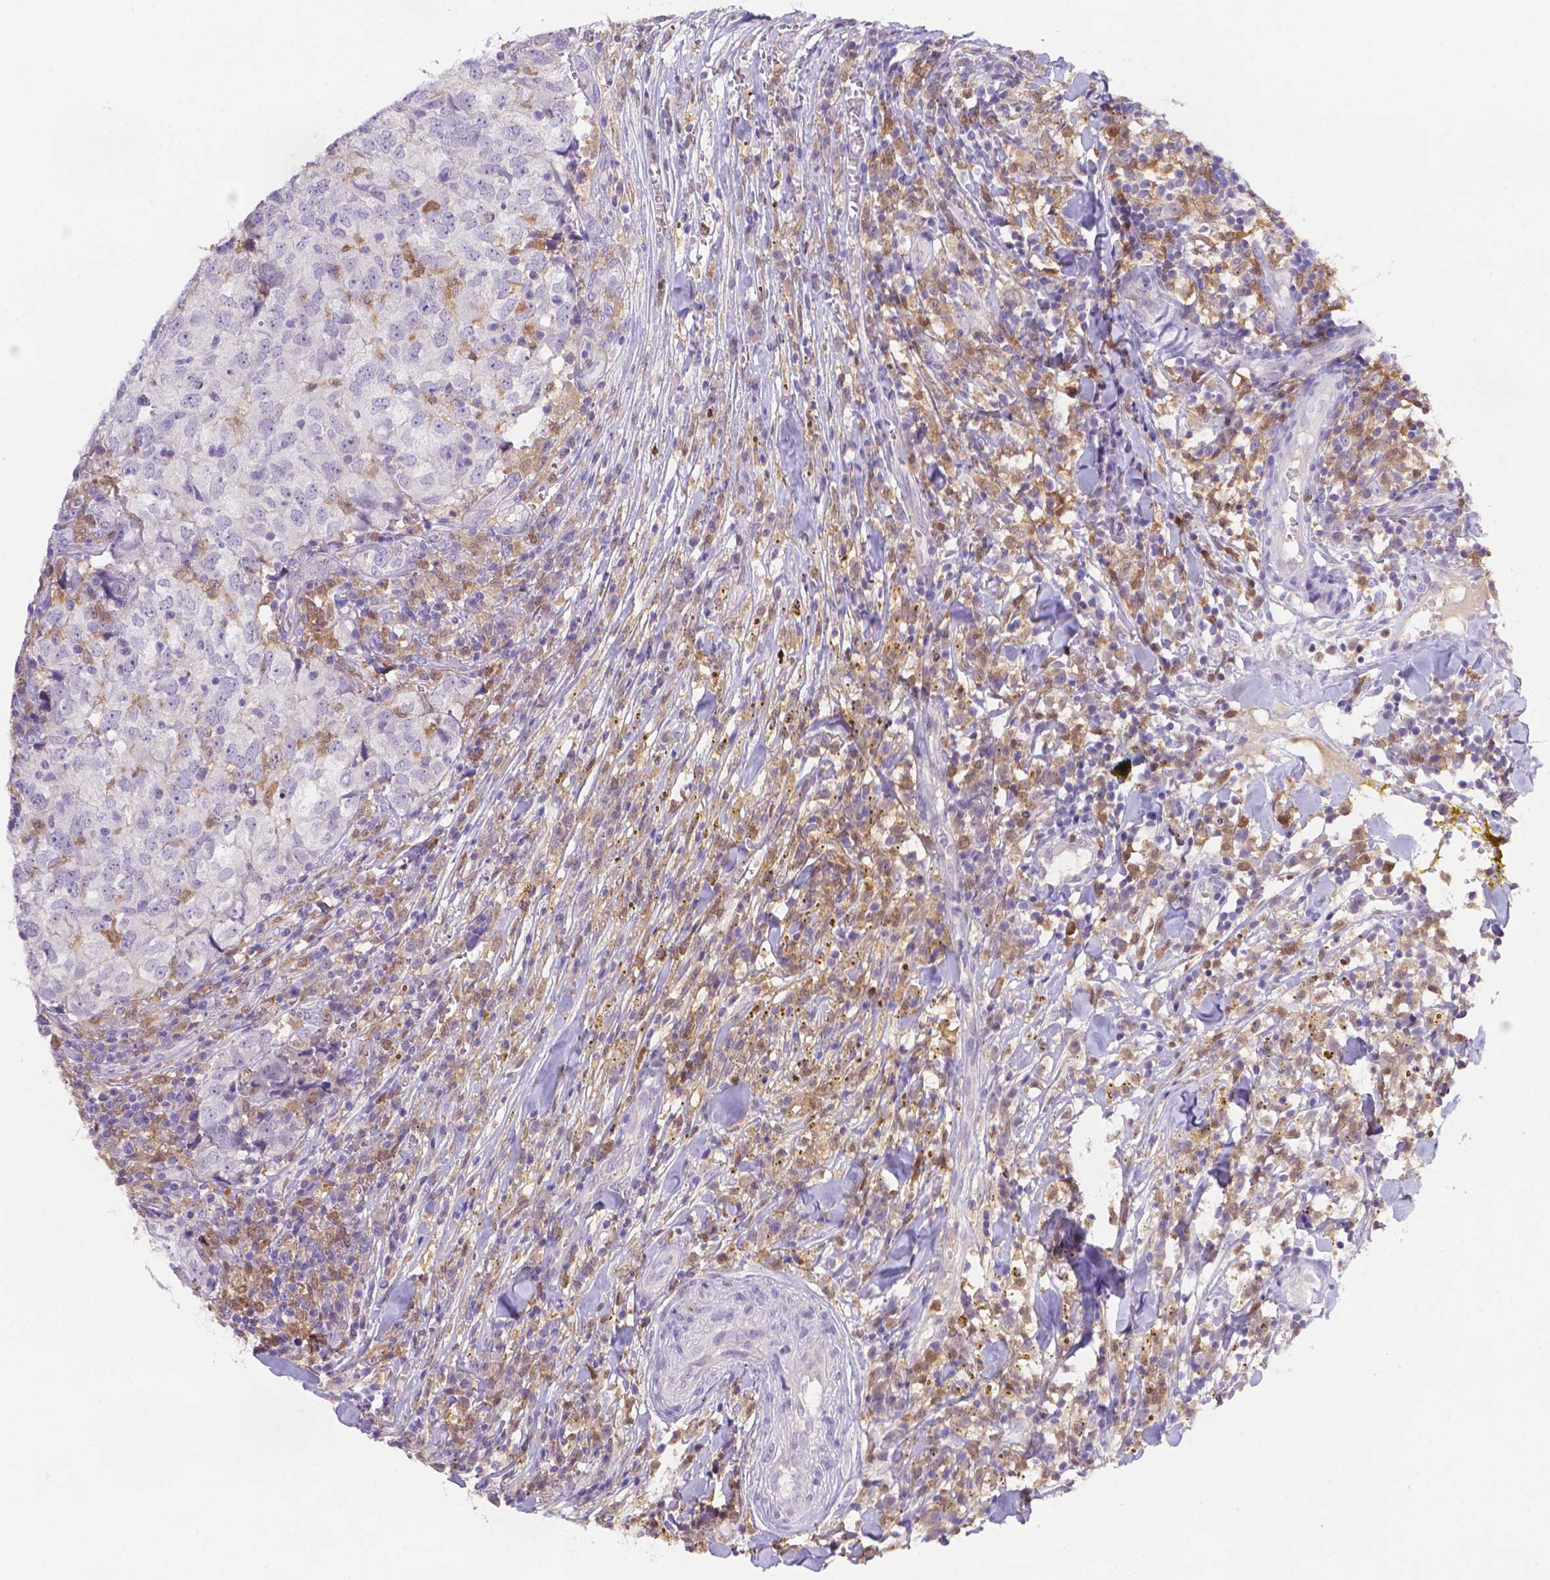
{"staining": {"intensity": "negative", "quantity": "none", "location": "none"}, "tissue": "breast cancer", "cell_type": "Tumor cells", "image_type": "cancer", "snomed": [{"axis": "morphology", "description": "Duct carcinoma"}, {"axis": "topography", "description": "Breast"}], "caption": "The micrograph exhibits no significant positivity in tumor cells of breast intraductal carcinoma. (DAB immunohistochemistry with hematoxylin counter stain).", "gene": "FGD2", "patient": {"sex": "female", "age": 30}}